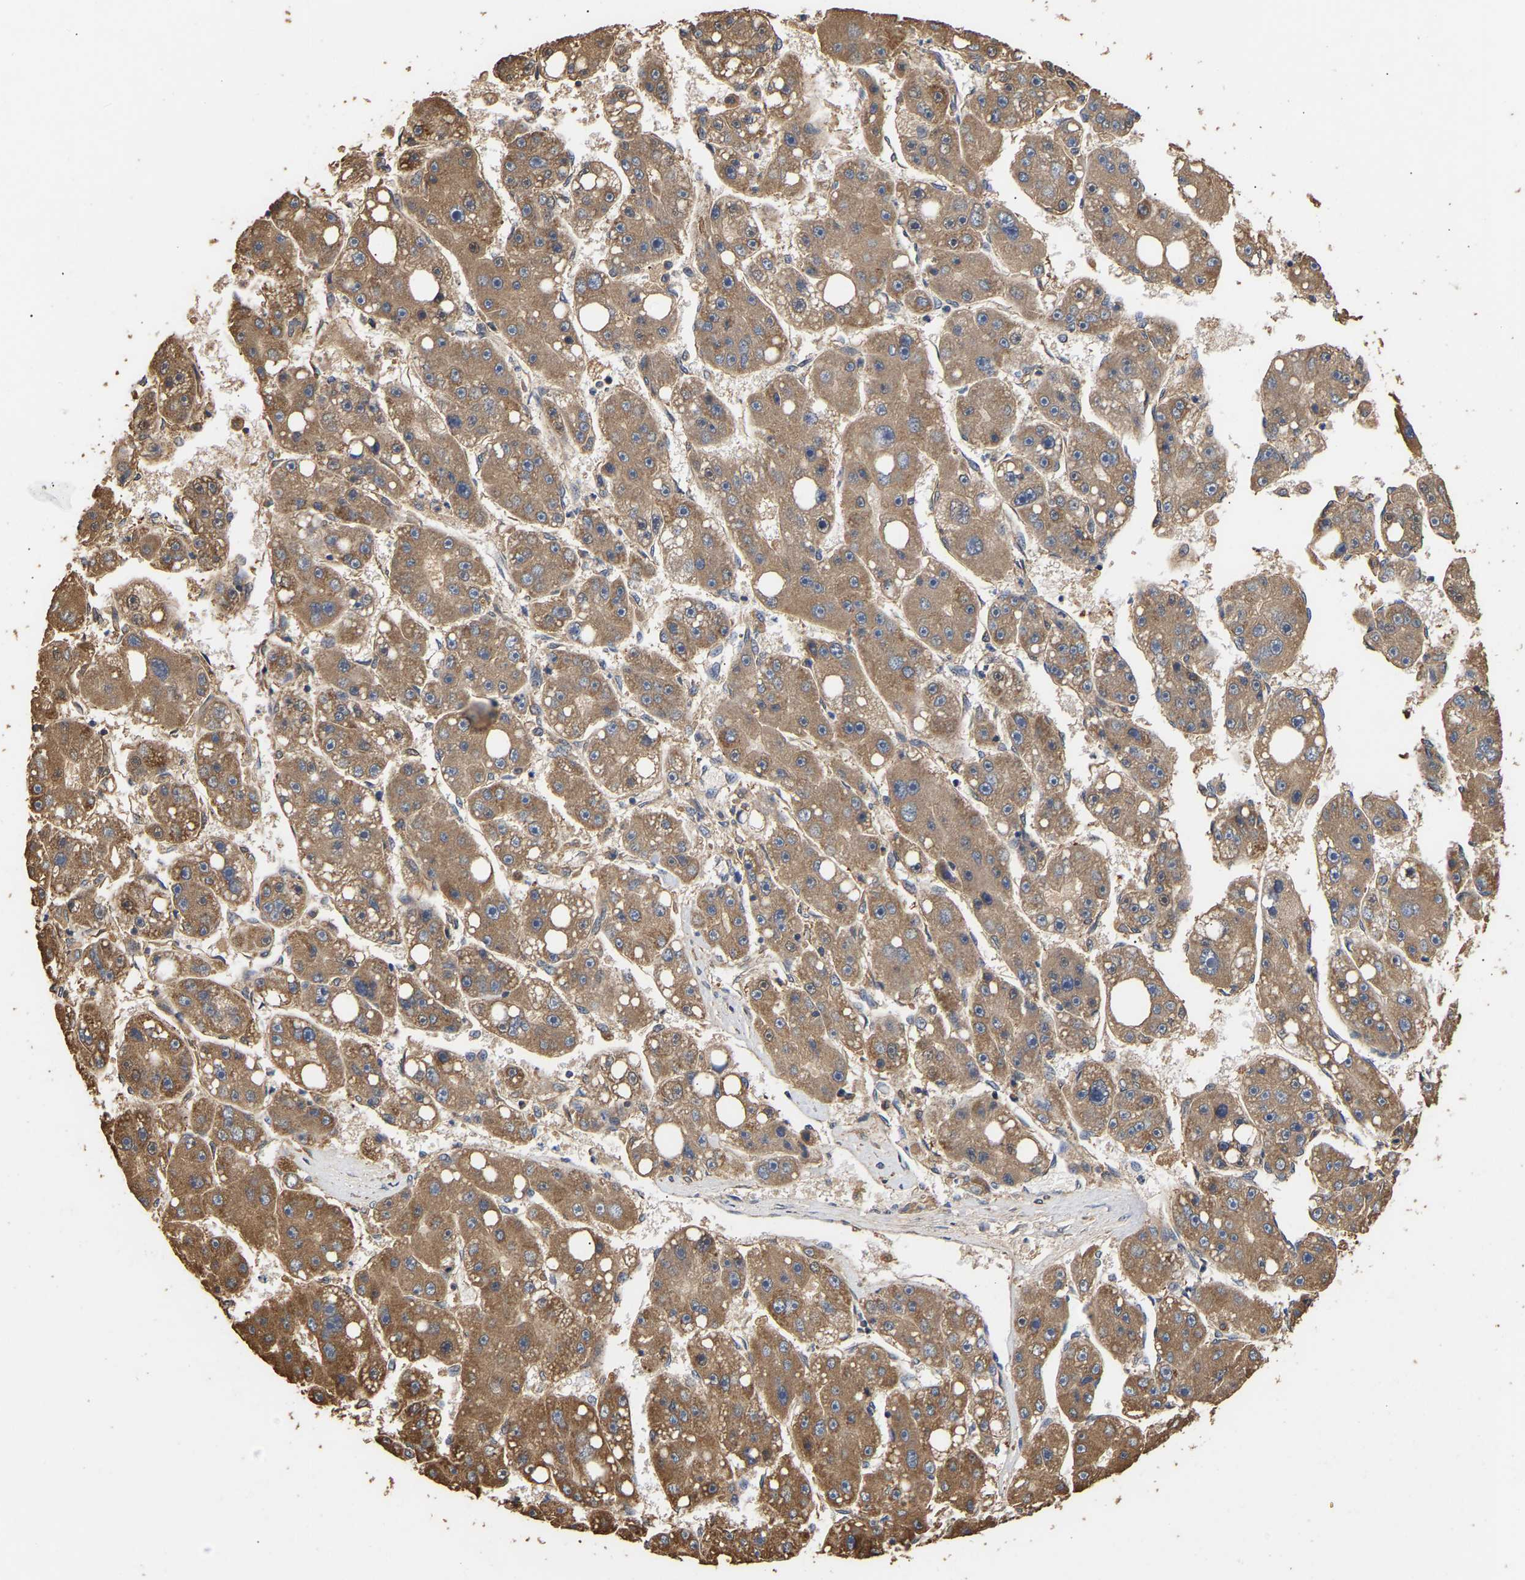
{"staining": {"intensity": "moderate", "quantity": ">75%", "location": "cytoplasmic/membranous"}, "tissue": "liver cancer", "cell_type": "Tumor cells", "image_type": "cancer", "snomed": [{"axis": "morphology", "description": "Carcinoma, Hepatocellular, NOS"}, {"axis": "topography", "description": "Liver"}], "caption": "Liver cancer stained for a protein (brown) exhibits moderate cytoplasmic/membranous positive expression in about >75% of tumor cells.", "gene": "ZNF26", "patient": {"sex": "female", "age": 61}}